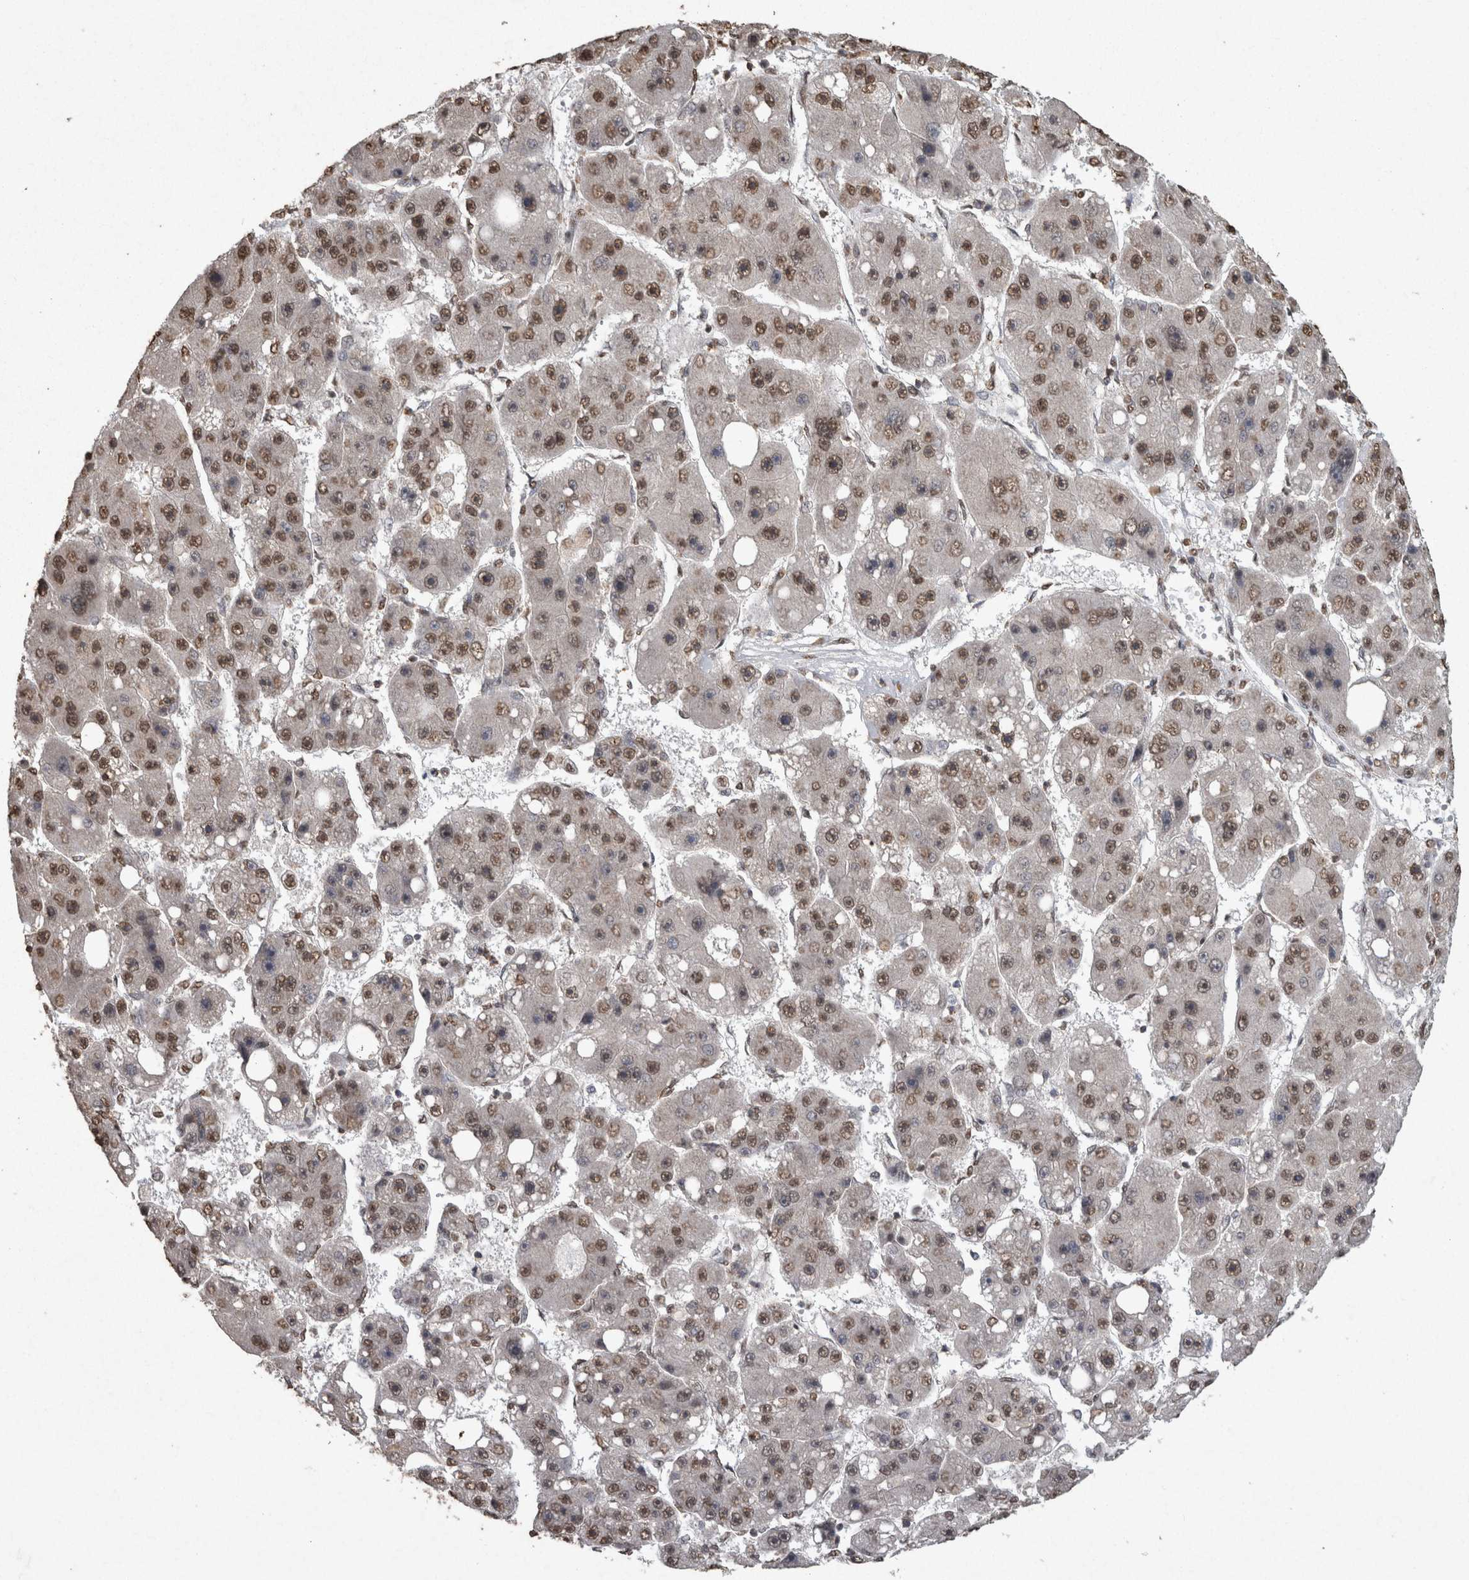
{"staining": {"intensity": "moderate", "quantity": ">75%", "location": "nuclear"}, "tissue": "liver cancer", "cell_type": "Tumor cells", "image_type": "cancer", "snomed": [{"axis": "morphology", "description": "Carcinoma, Hepatocellular, NOS"}, {"axis": "topography", "description": "Liver"}], "caption": "Human hepatocellular carcinoma (liver) stained for a protein (brown) shows moderate nuclear positive expression in approximately >75% of tumor cells.", "gene": "SMAD7", "patient": {"sex": "female", "age": 61}}